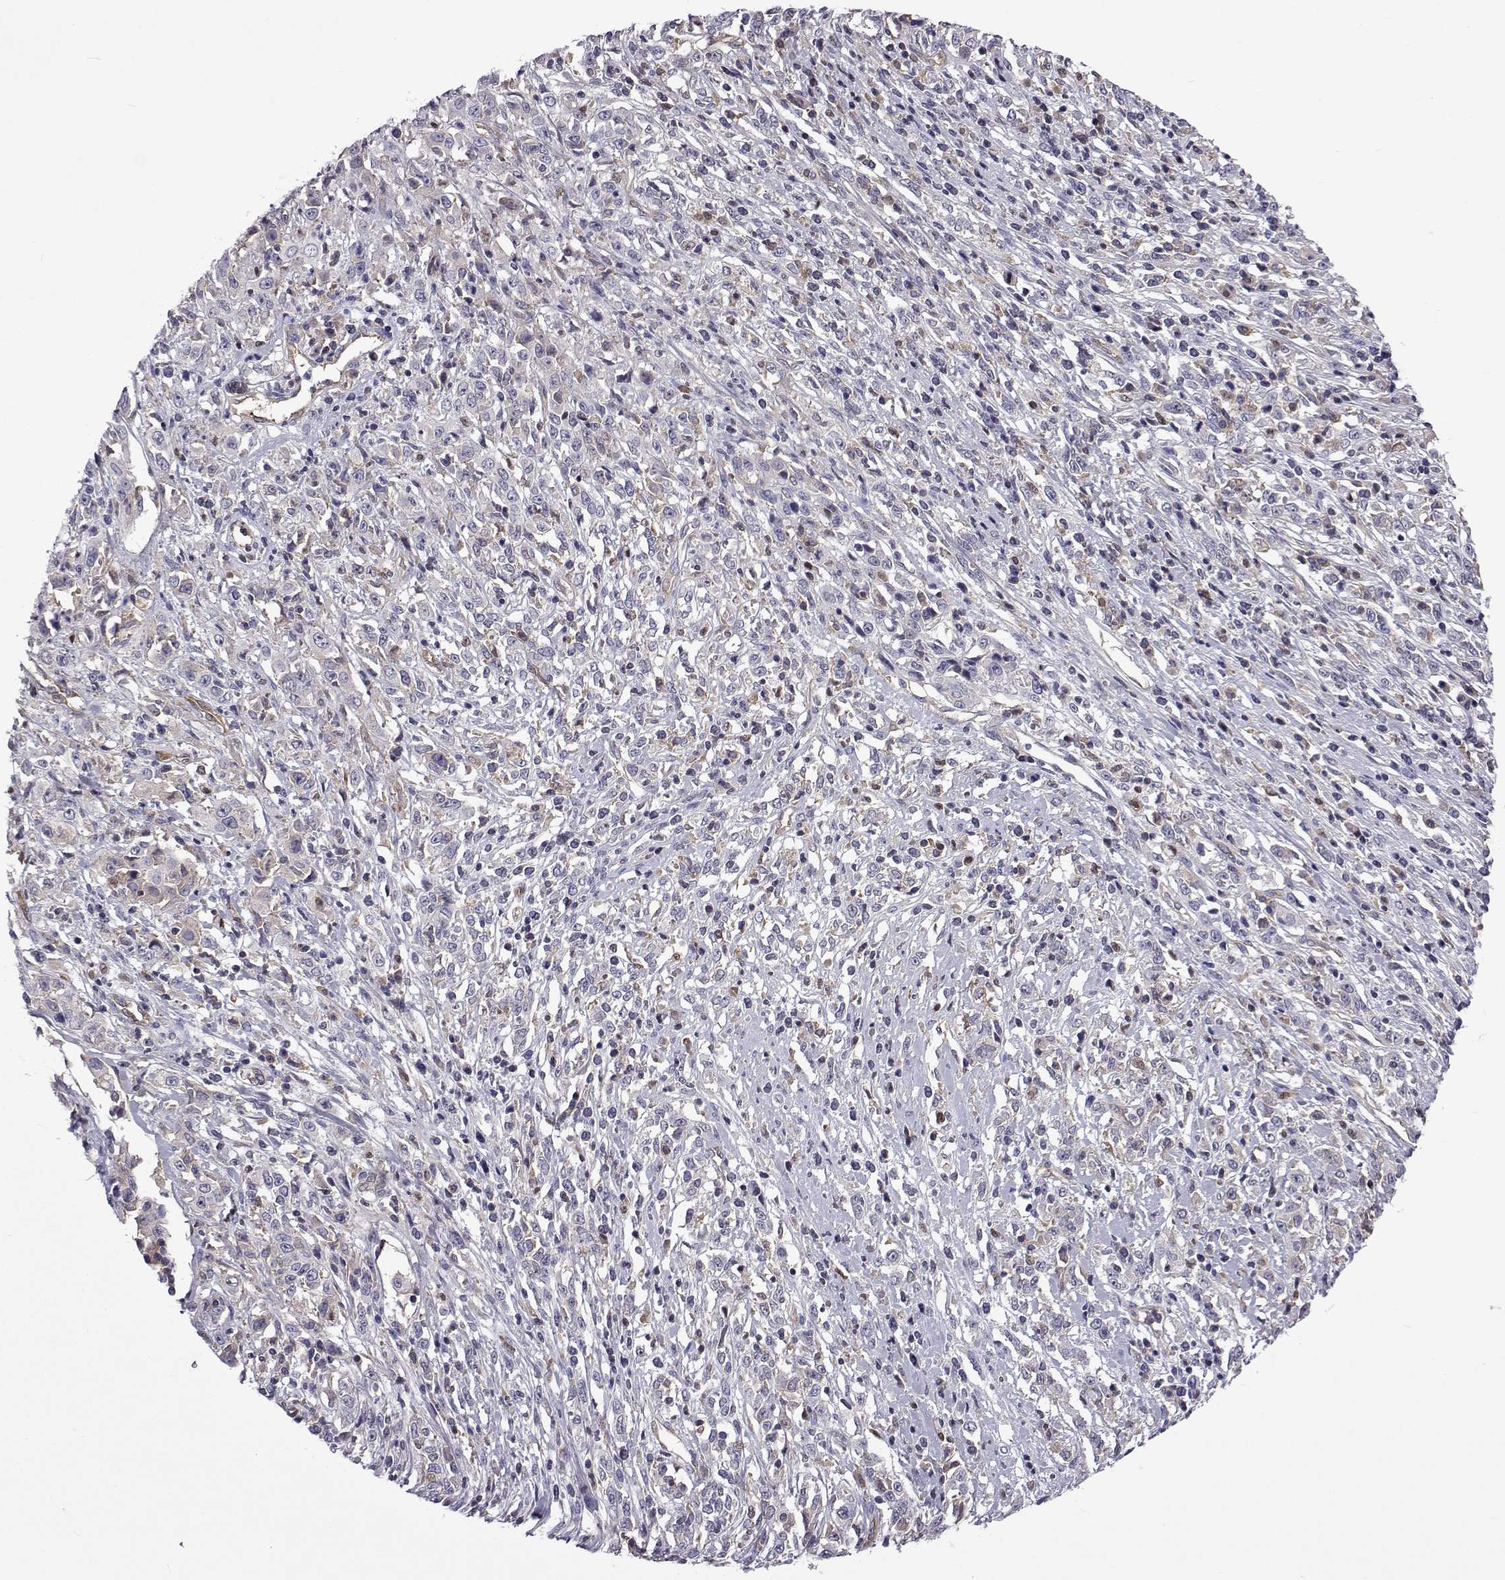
{"staining": {"intensity": "negative", "quantity": "none", "location": "none"}, "tissue": "cervical cancer", "cell_type": "Tumor cells", "image_type": "cancer", "snomed": [{"axis": "morphology", "description": "Adenocarcinoma, NOS"}, {"axis": "topography", "description": "Cervix"}], "caption": "A micrograph of adenocarcinoma (cervical) stained for a protein exhibits no brown staining in tumor cells. (Stains: DAB (3,3'-diaminobenzidine) immunohistochemistry (IHC) with hematoxylin counter stain, Microscopy: brightfield microscopy at high magnification).", "gene": "TCF15", "patient": {"sex": "female", "age": 40}}